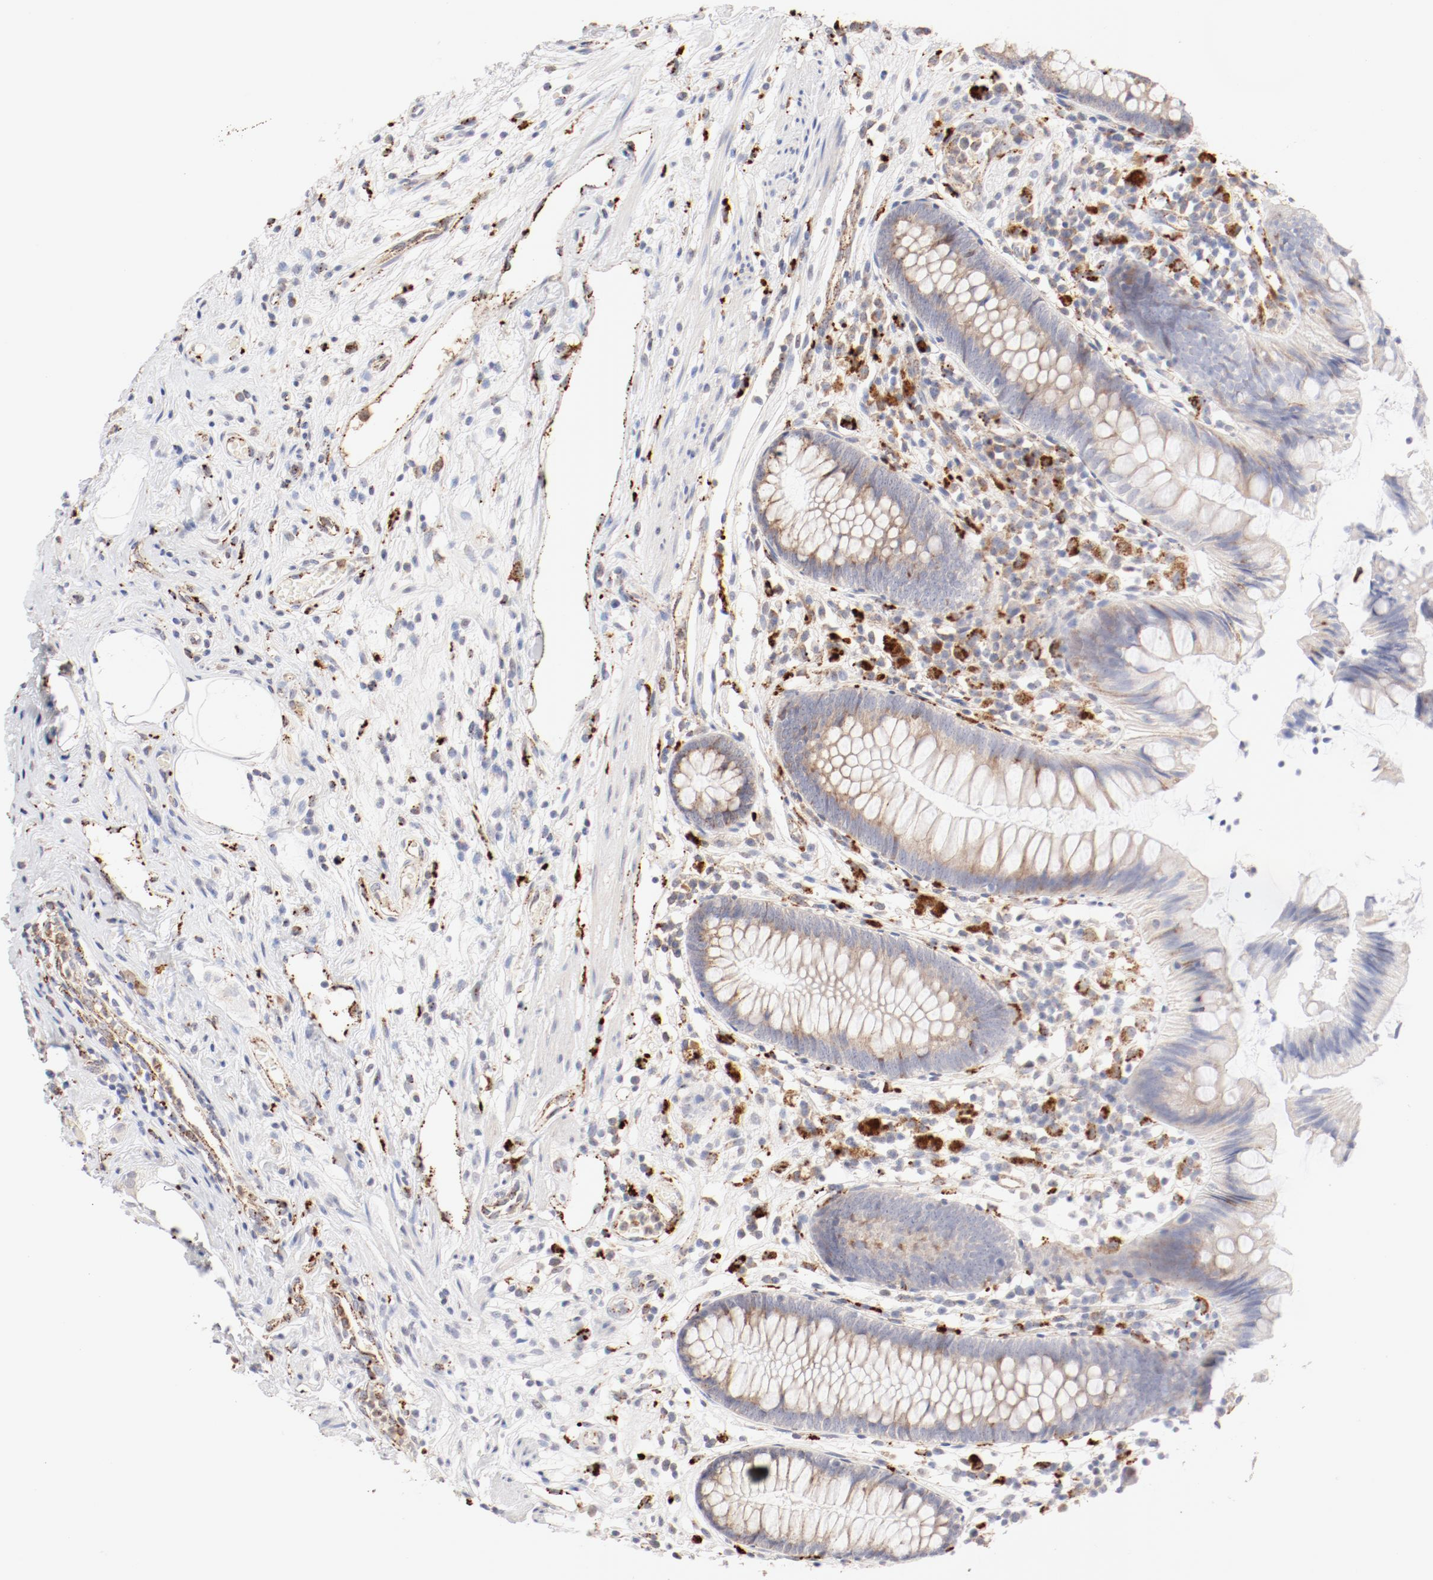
{"staining": {"intensity": "weak", "quantity": "25%-75%", "location": "cytoplasmic/membranous"}, "tissue": "appendix", "cell_type": "Glandular cells", "image_type": "normal", "snomed": [{"axis": "morphology", "description": "Normal tissue, NOS"}, {"axis": "topography", "description": "Appendix"}], "caption": "IHC image of unremarkable appendix stained for a protein (brown), which demonstrates low levels of weak cytoplasmic/membranous staining in approximately 25%-75% of glandular cells.", "gene": "CTSH", "patient": {"sex": "male", "age": 38}}